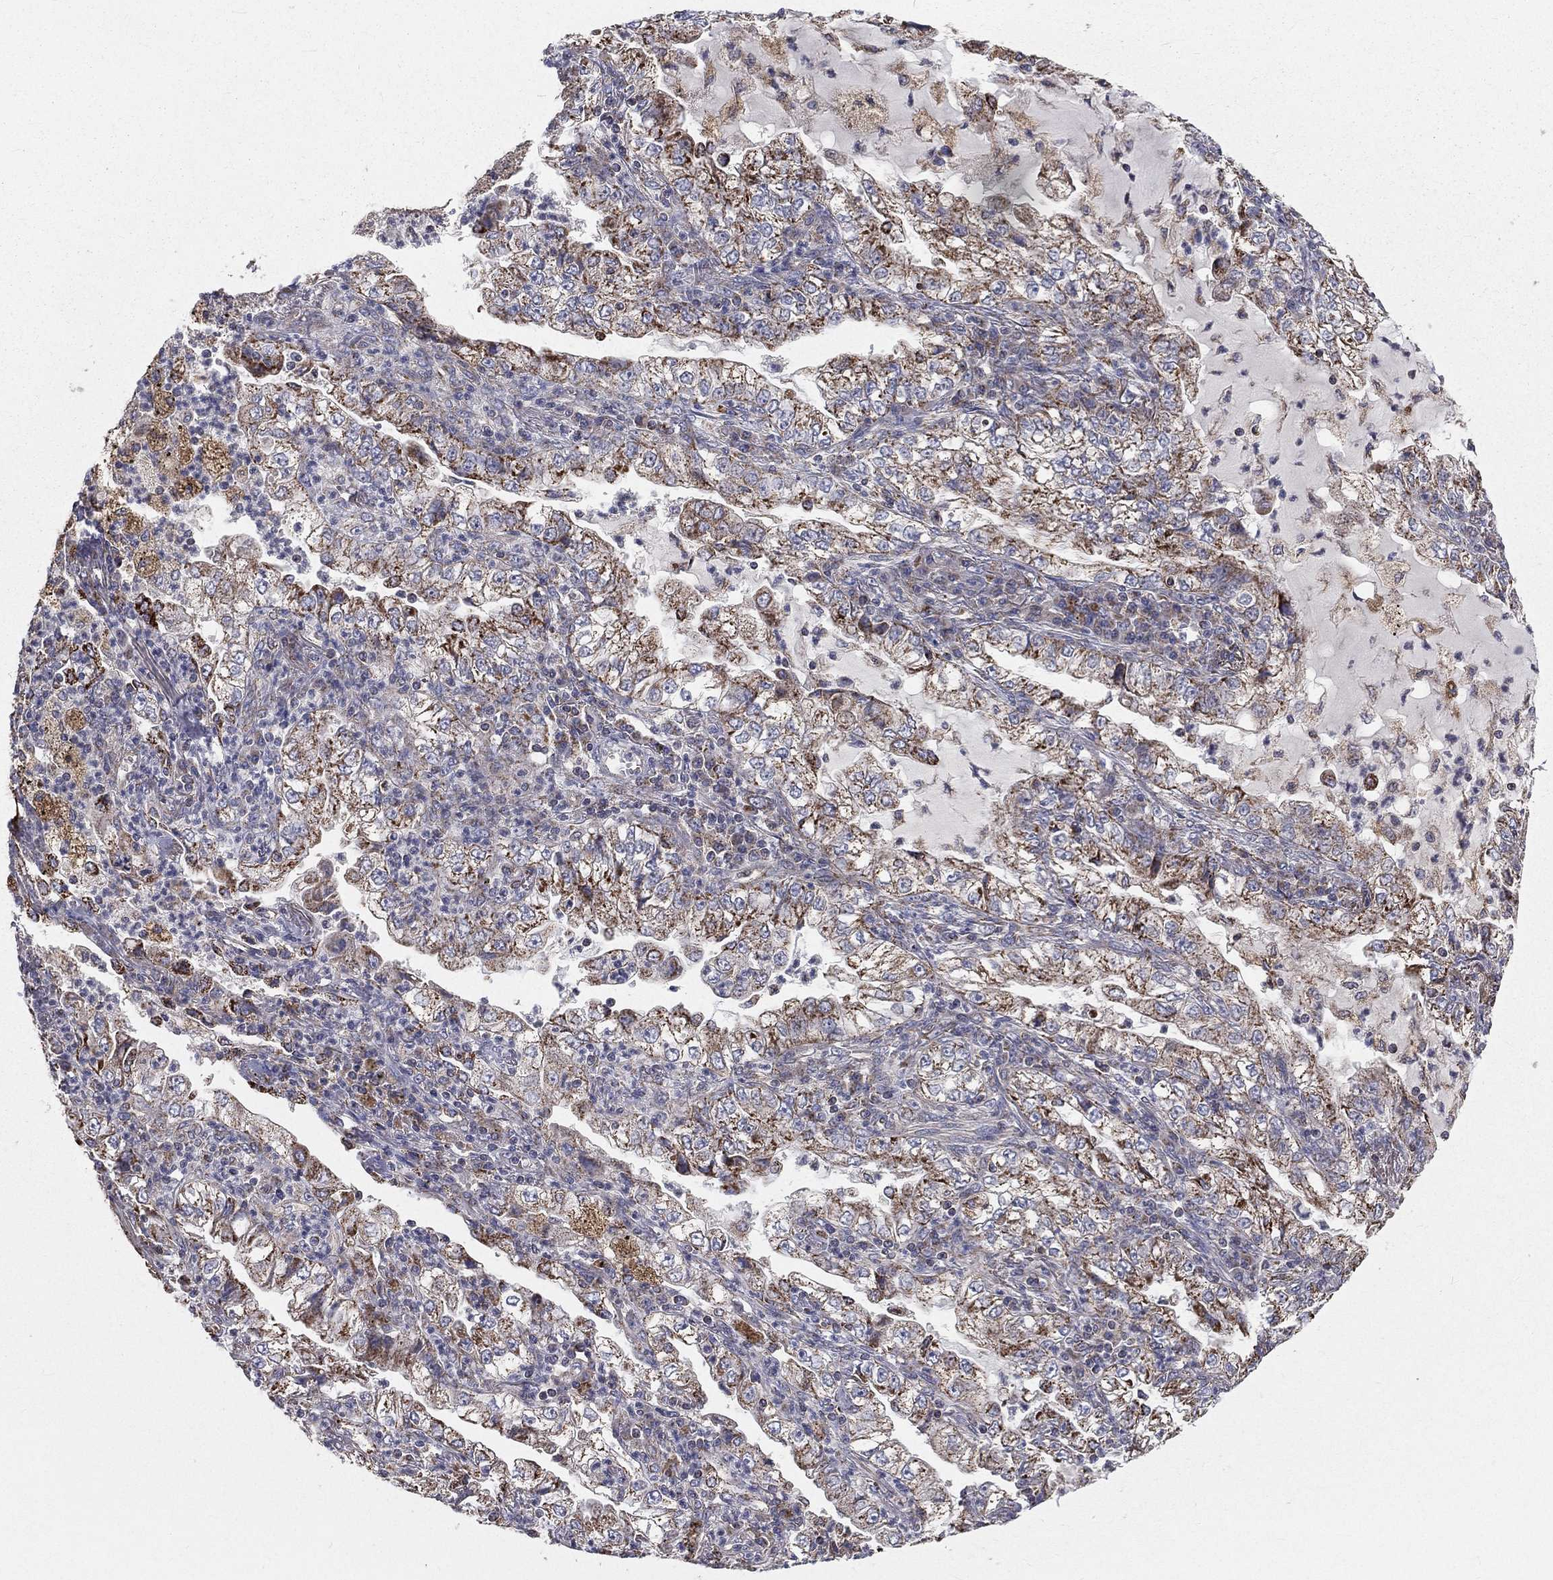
{"staining": {"intensity": "moderate", "quantity": ">75%", "location": "cytoplasmic/membranous"}, "tissue": "lung cancer", "cell_type": "Tumor cells", "image_type": "cancer", "snomed": [{"axis": "morphology", "description": "Adenocarcinoma, NOS"}, {"axis": "topography", "description": "Lung"}], "caption": "Lung adenocarcinoma stained with a protein marker reveals moderate staining in tumor cells.", "gene": "HADH", "patient": {"sex": "female", "age": 73}}